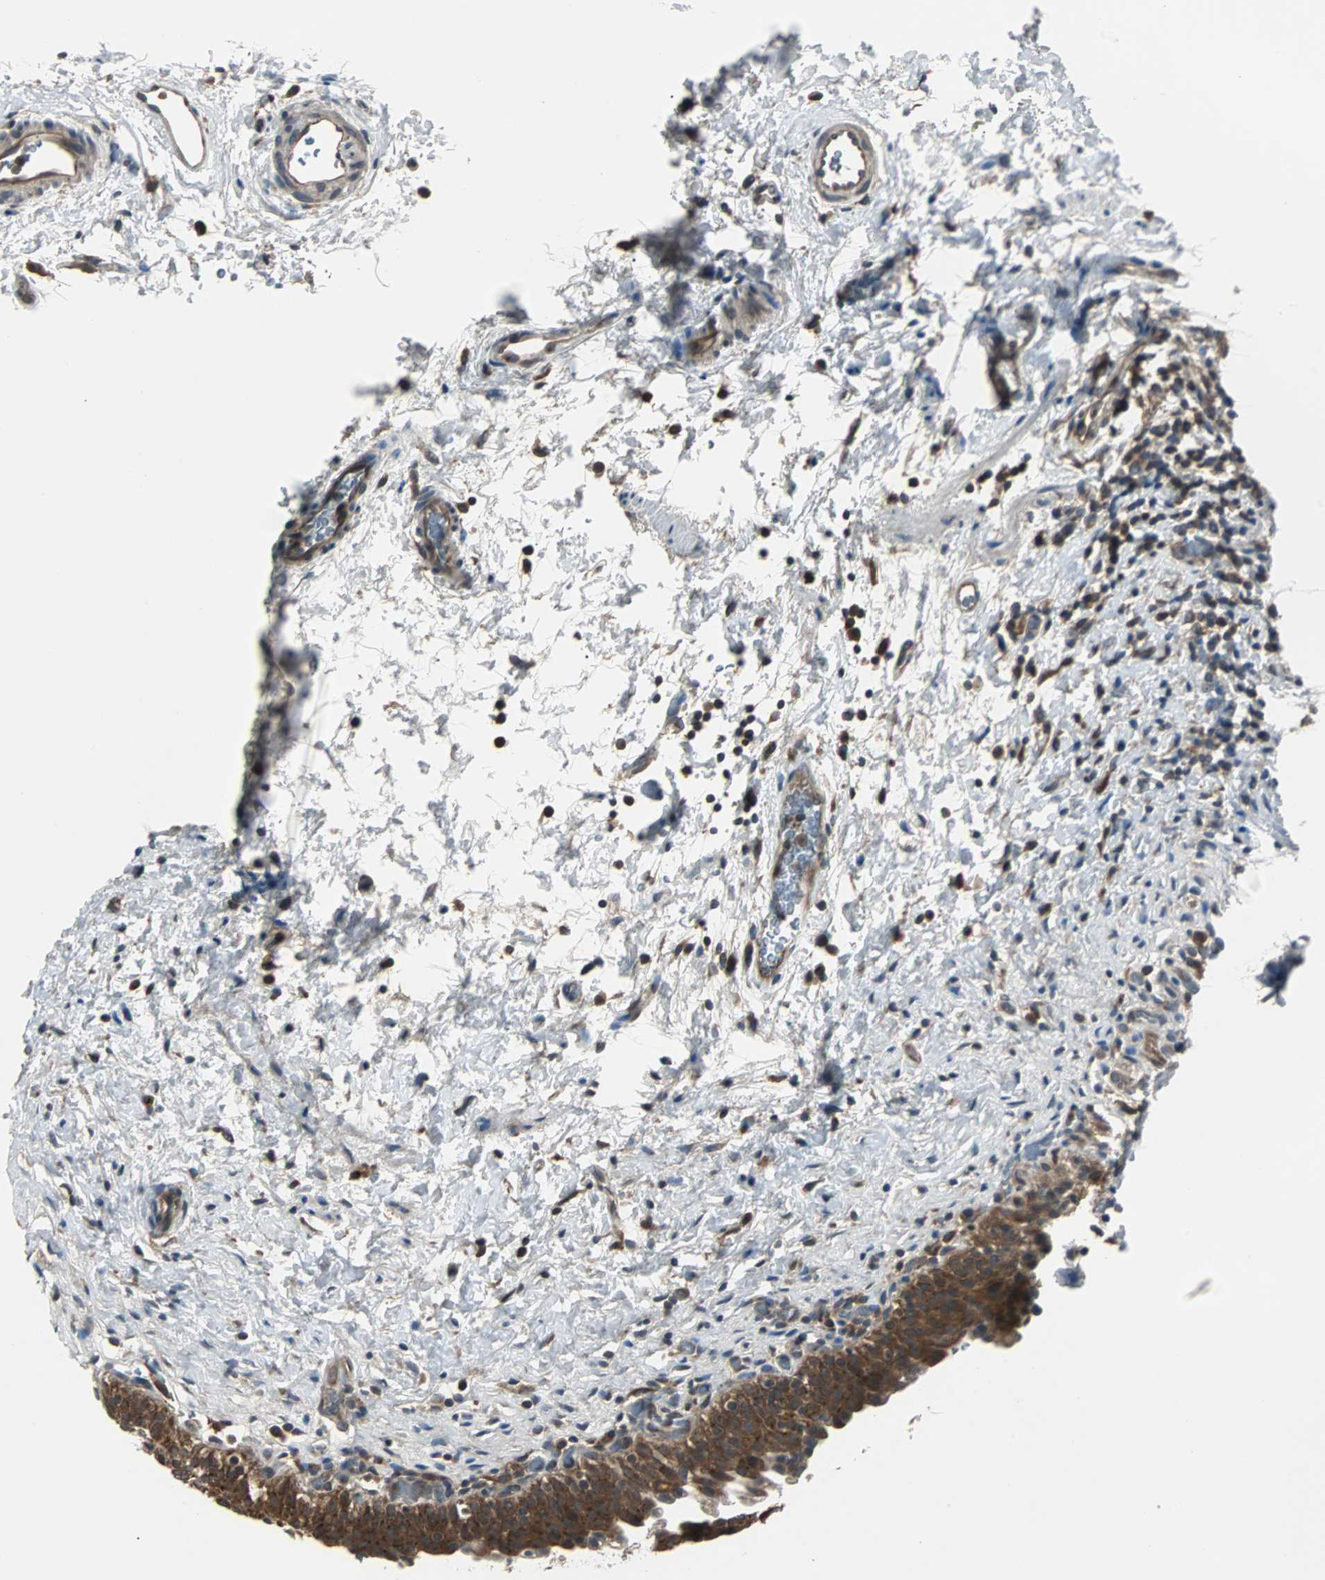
{"staining": {"intensity": "strong", "quantity": ">75%", "location": "cytoplasmic/membranous"}, "tissue": "urinary bladder", "cell_type": "Urothelial cells", "image_type": "normal", "snomed": [{"axis": "morphology", "description": "Normal tissue, NOS"}, {"axis": "topography", "description": "Urinary bladder"}], "caption": "Brown immunohistochemical staining in normal urinary bladder shows strong cytoplasmic/membranous expression in approximately >75% of urothelial cells. The staining was performed using DAB (3,3'-diaminobenzidine), with brown indicating positive protein expression. Nuclei are stained blue with hematoxylin.", "gene": "ARF1", "patient": {"sex": "male", "age": 51}}